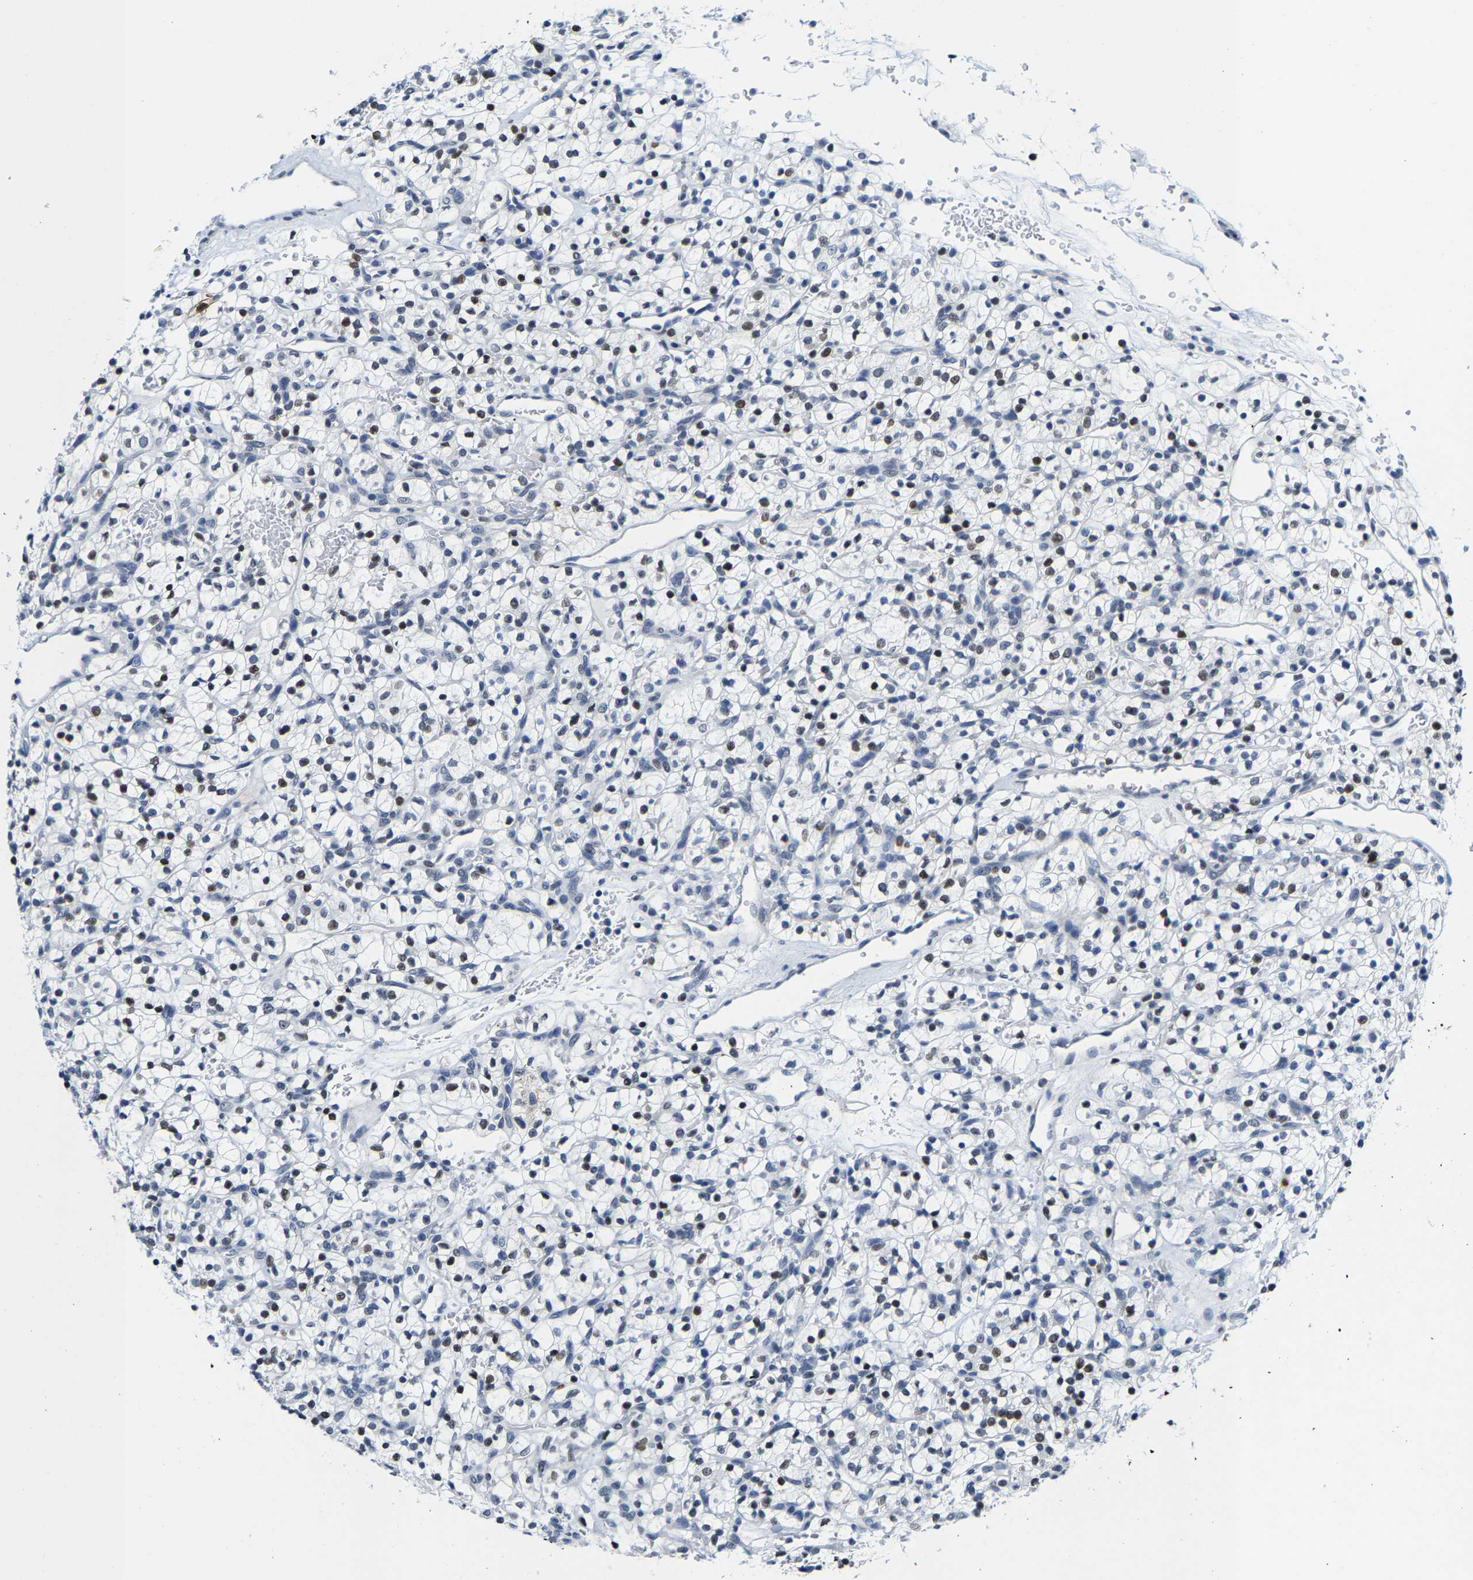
{"staining": {"intensity": "negative", "quantity": "none", "location": "none"}, "tissue": "renal cancer", "cell_type": "Tumor cells", "image_type": "cancer", "snomed": [{"axis": "morphology", "description": "Adenocarcinoma, NOS"}, {"axis": "topography", "description": "Kidney"}], "caption": "Adenocarcinoma (renal) stained for a protein using immunohistochemistry (IHC) displays no expression tumor cells.", "gene": "SETD1B", "patient": {"sex": "female", "age": 57}}